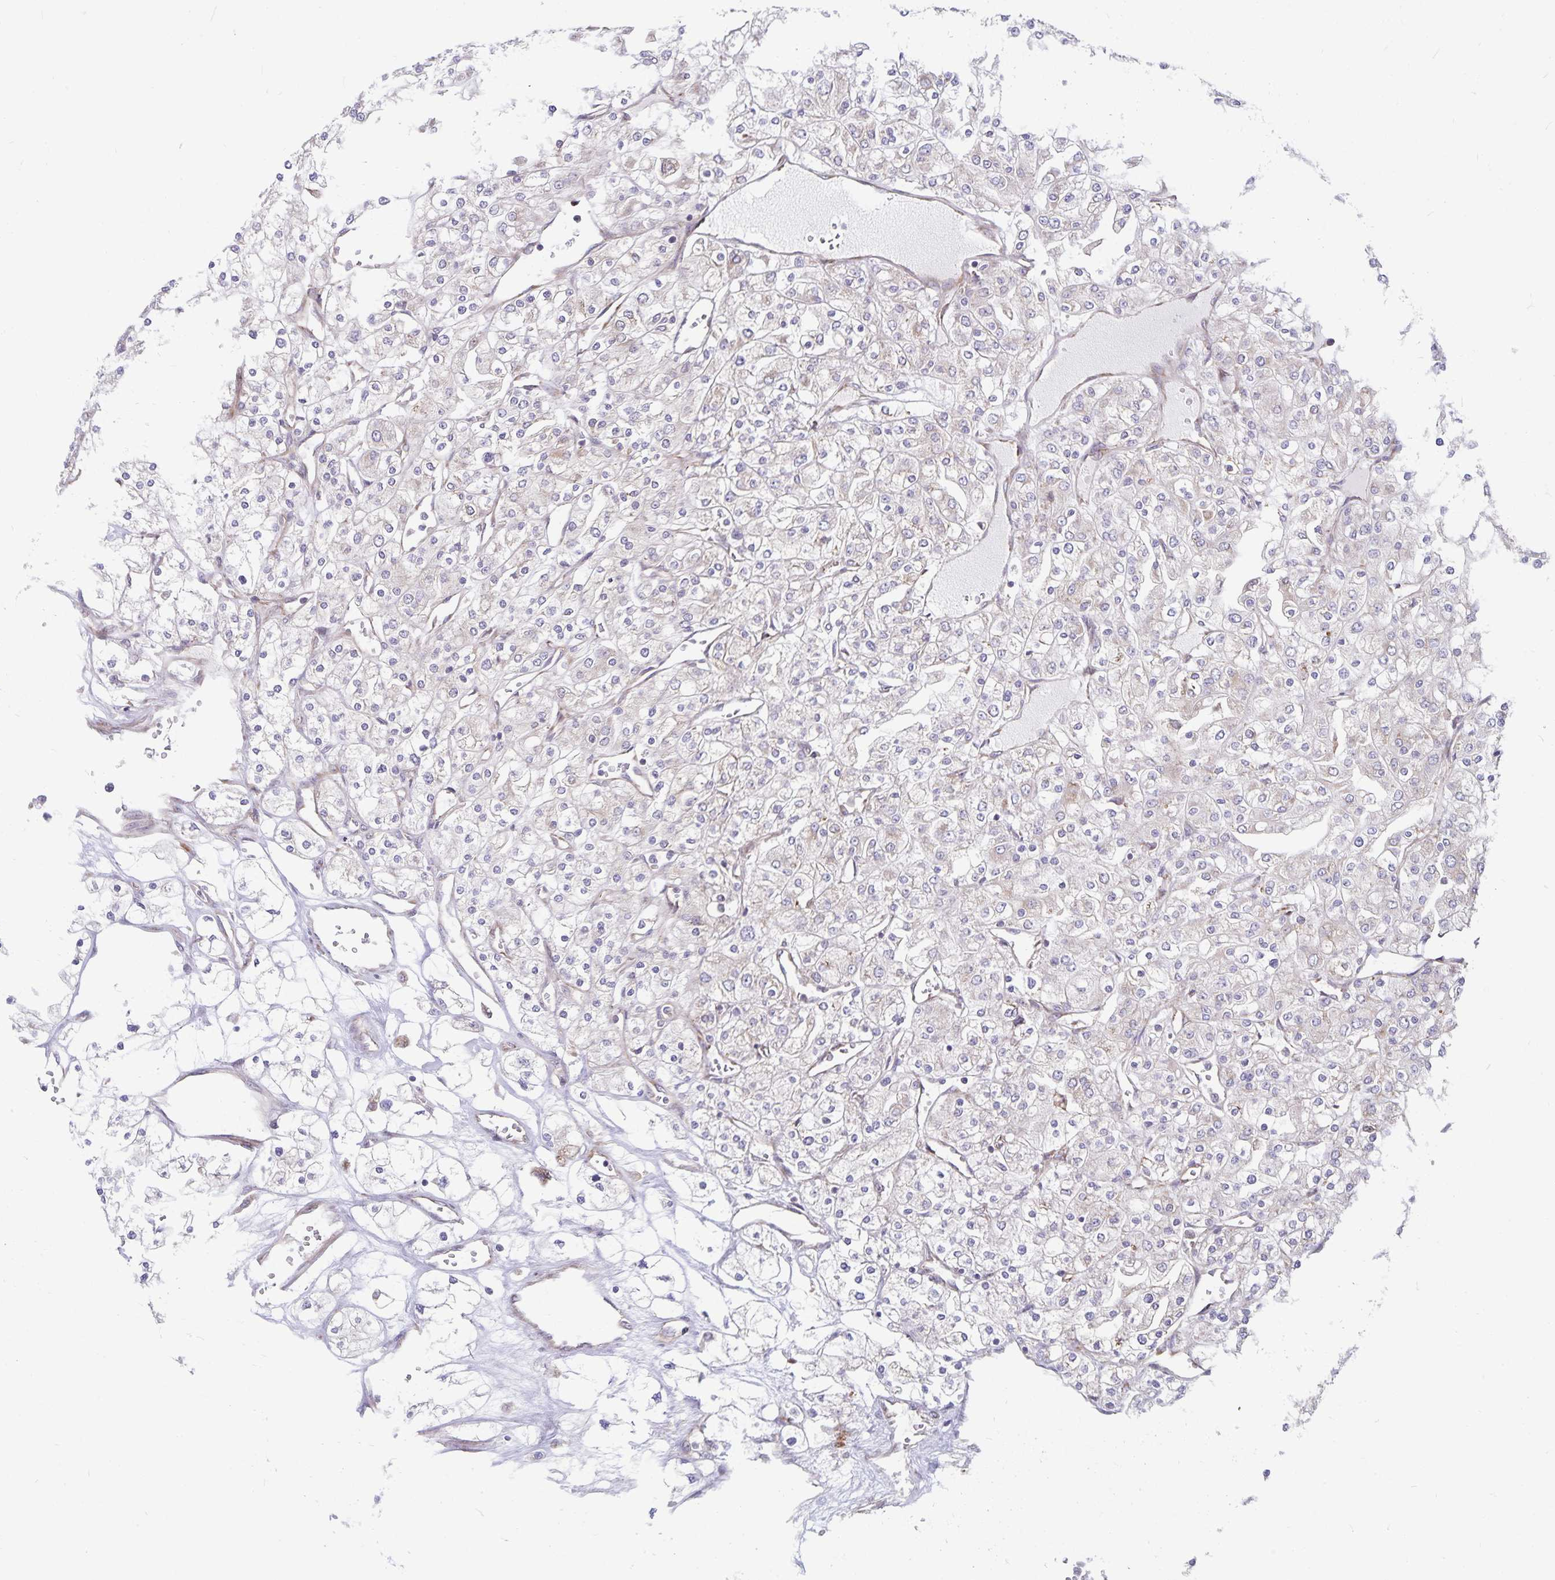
{"staining": {"intensity": "negative", "quantity": "none", "location": "none"}, "tissue": "renal cancer", "cell_type": "Tumor cells", "image_type": "cancer", "snomed": [{"axis": "morphology", "description": "Adenocarcinoma, NOS"}, {"axis": "topography", "description": "Kidney"}], "caption": "The histopathology image displays no significant staining in tumor cells of renal adenocarcinoma.", "gene": "SEC62", "patient": {"sex": "male", "age": 80}}